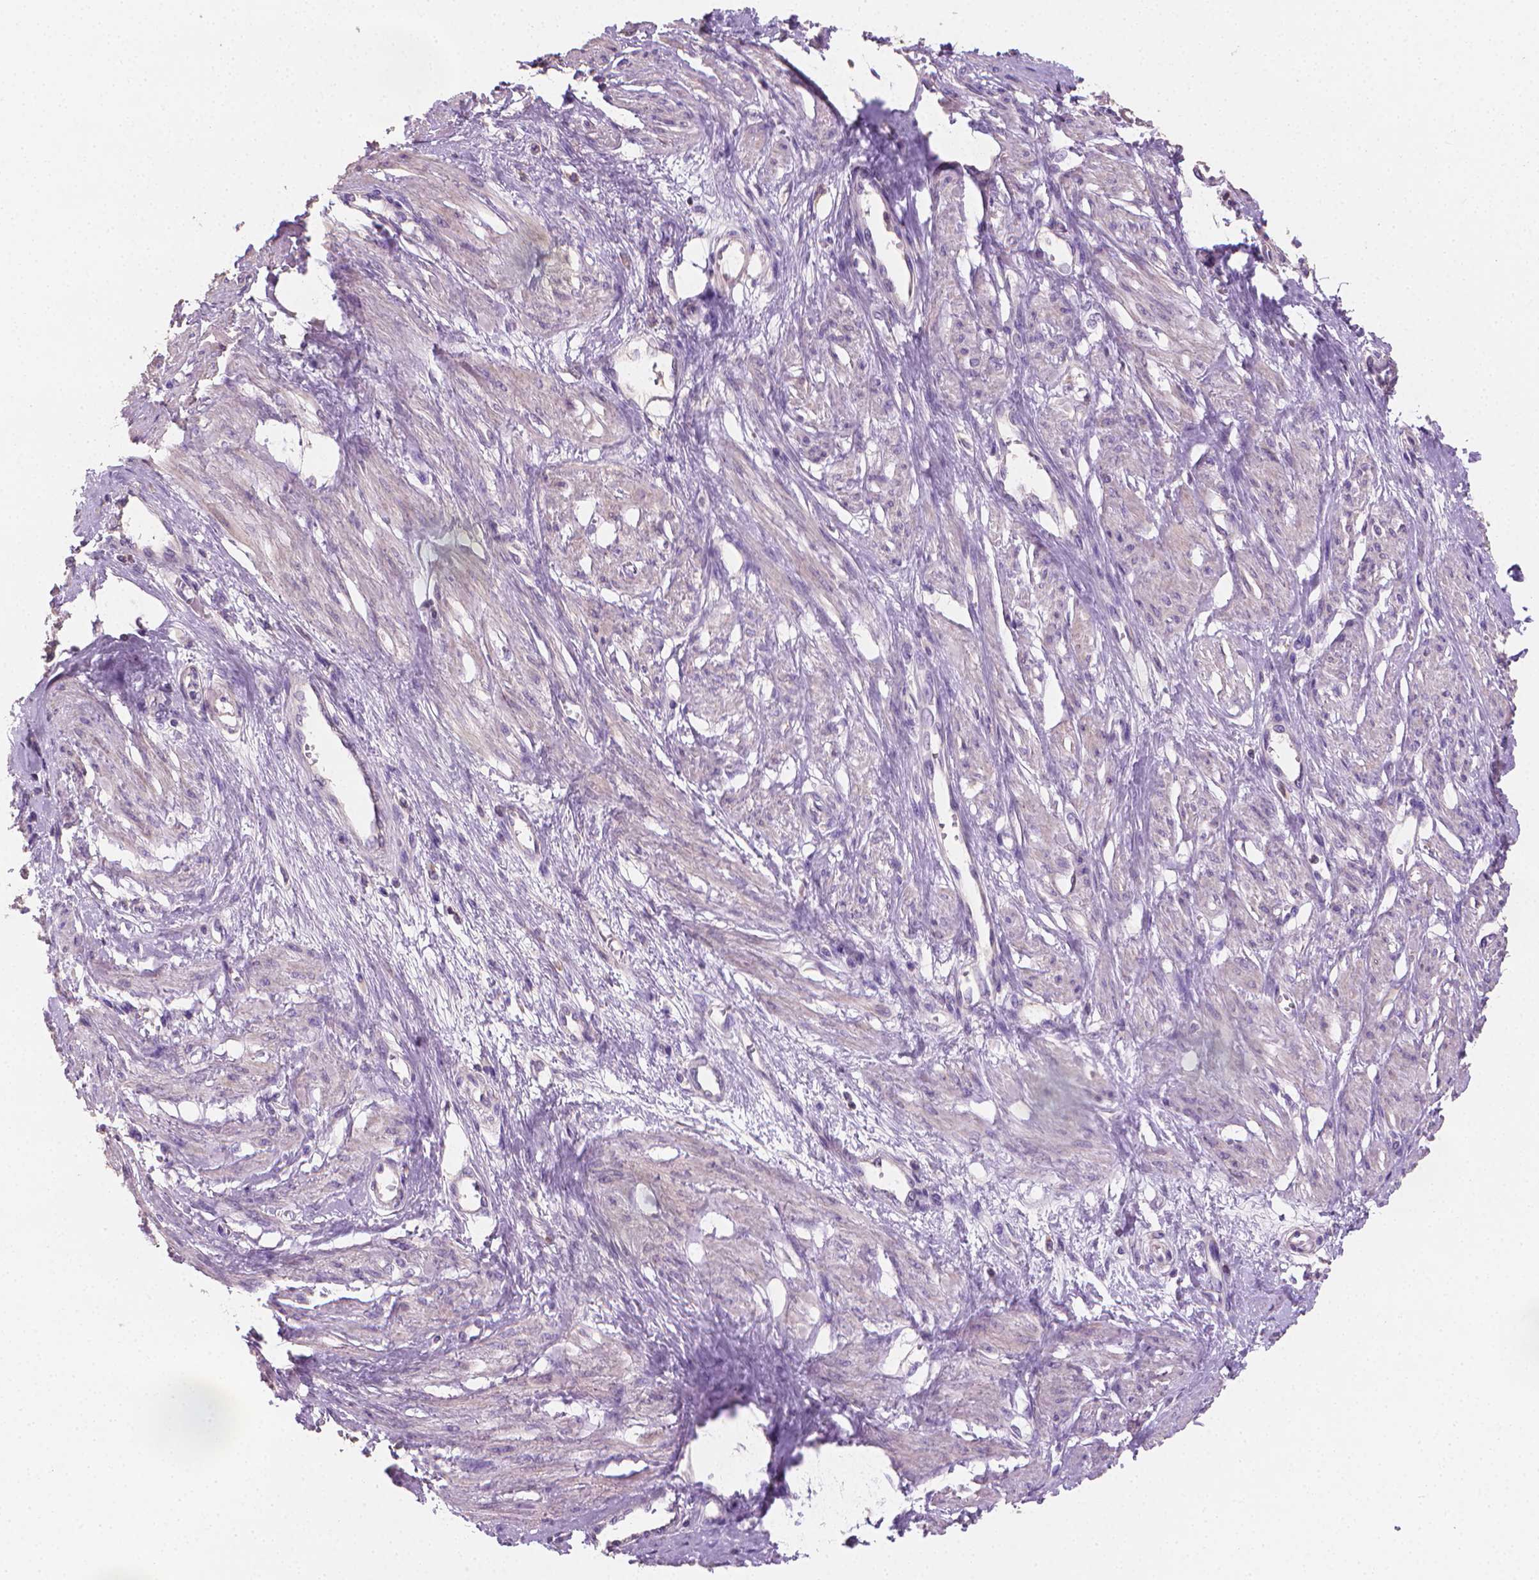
{"staining": {"intensity": "negative", "quantity": "none", "location": "none"}, "tissue": "smooth muscle", "cell_type": "Smooth muscle cells", "image_type": "normal", "snomed": [{"axis": "morphology", "description": "Normal tissue, NOS"}, {"axis": "topography", "description": "Smooth muscle"}, {"axis": "topography", "description": "Uterus"}], "caption": "Immunohistochemistry micrograph of benign smooth muscle: smooth muscle stained with DAB (3,3'-diaminobenzidine) reveals no significant protein staining in smooth muscle cells. The staining was performed using DAB to visualize the protein expression in brown, while the nuclei were stained in blue with hematoxylin (Magnification: 20x).", "gene": "CATIP", "patient": {"sex": "female", "age": 39}}